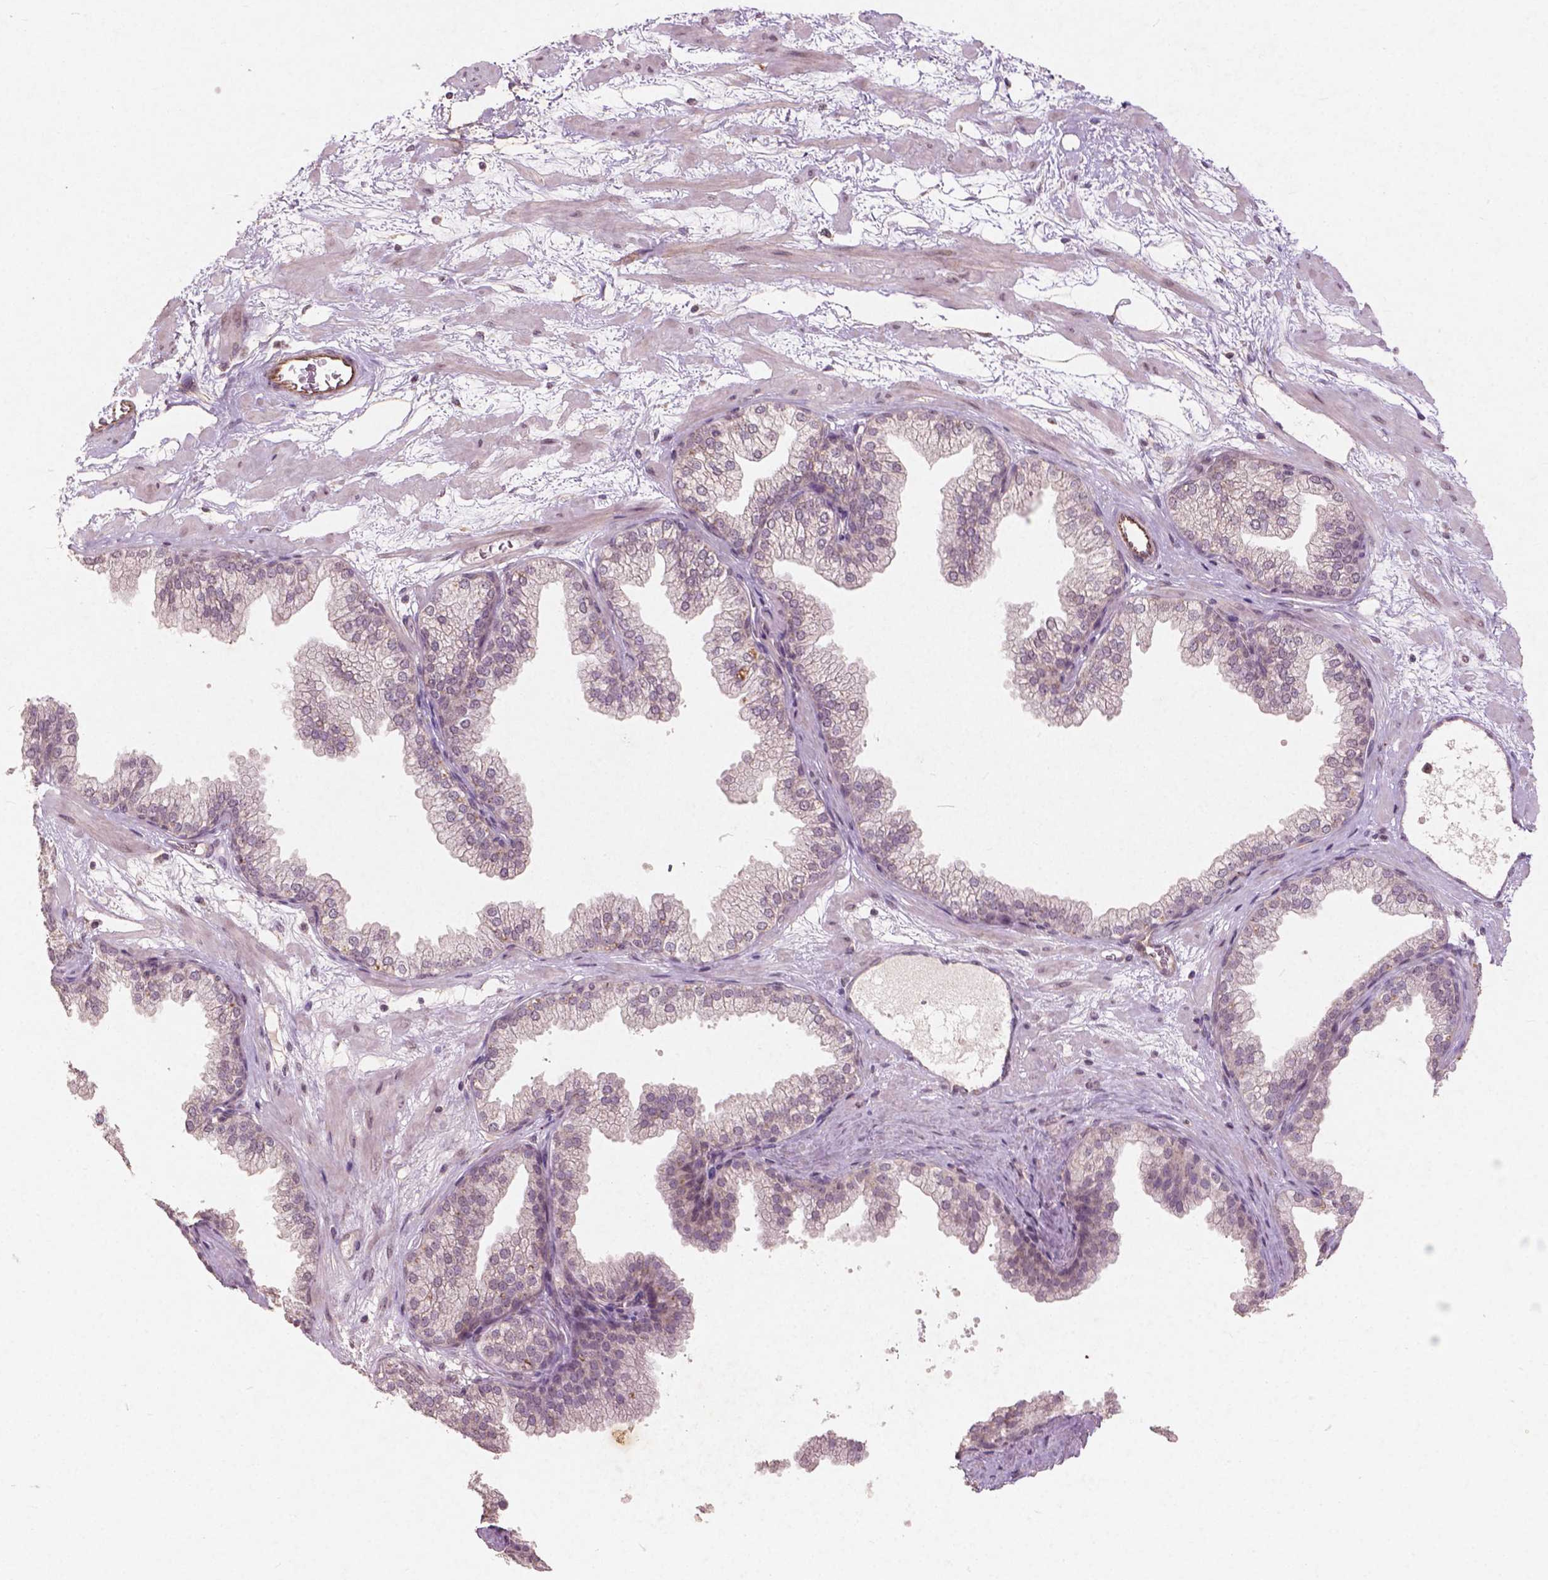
{"staining": {"intensity": "negative", "quantity": "none", "location": "none"}, "tissue": "prostate", "cell_type": "Glandular cells", "image_type": "normal", "snomed": [{"axis": "morphology", "description": "Normal tissue, NOS"}, {"axis": "topography", "description": "Prostate"}], "caption": "Glandular cells show no significant protein staining in benign prostate.", "gene": "SMAD2", "patient": {"sex": "male", "age": 37}}